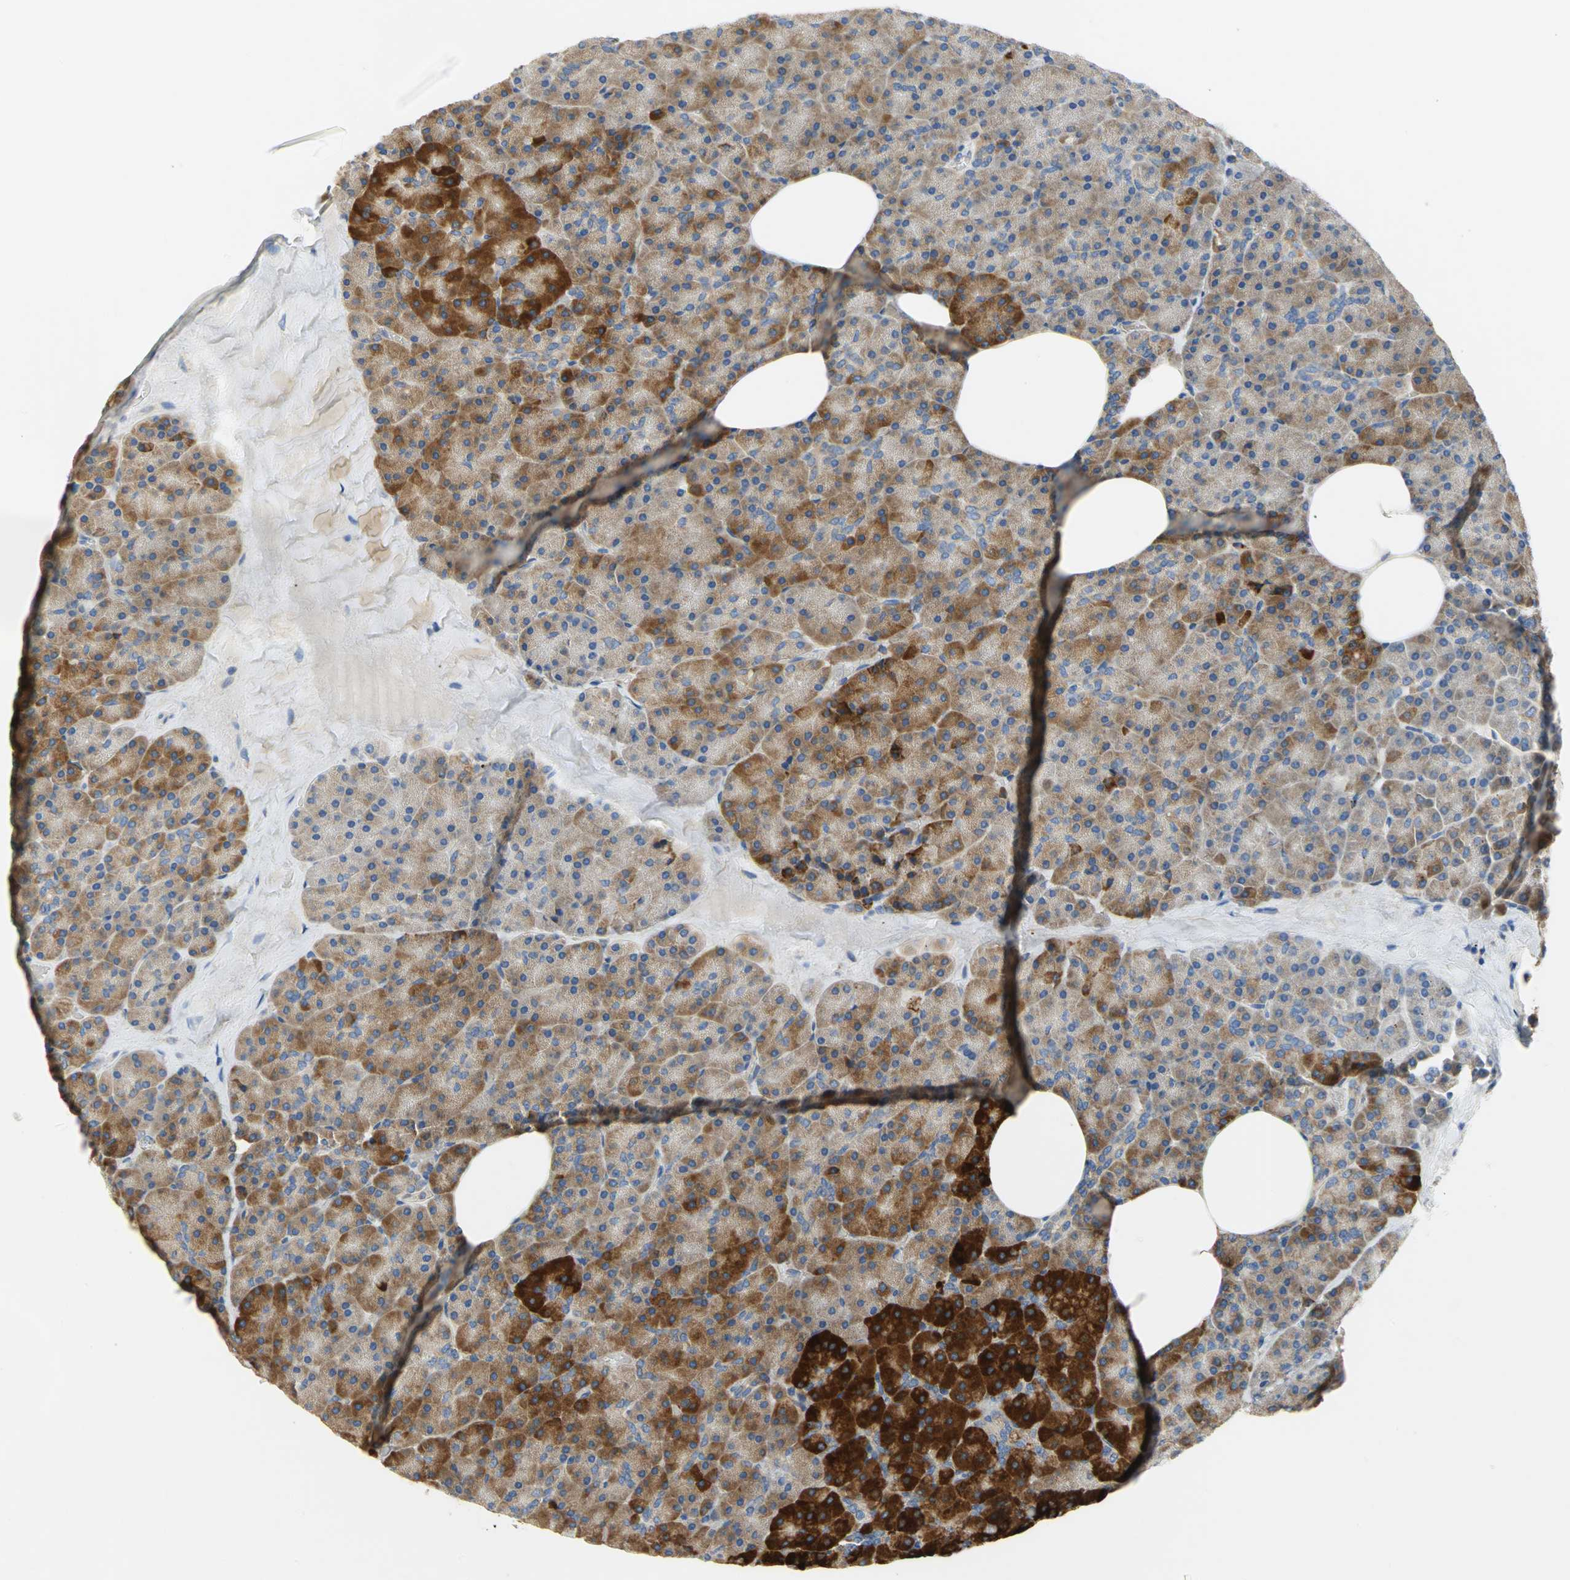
{"staining": {"intensity": "strong", "quantity": ">75%", "location": "cytoplasmic/membranous"}, "tissue": "pancreas", "cell_type": "Exocrine glandular cells", "image_type": "normal", "snomed": [{"axis": "morphology", "description": "Normal tissue, NOS"}, {"axis": "topography", "description": "Pancreas"}], "caption": "Protein positivity by immunohistochemistry demonstrates strong cytoplasmic/membranous positivity in approximately >75% of exocrine glandular cells in unremarkable pancreas. (DAB (3,3'-diaminobenzidine) IHC, brown staining for protein, blue staining for nuclei).", "gene": "TULP4", "patient": {"sex": "female", "age": 35}}